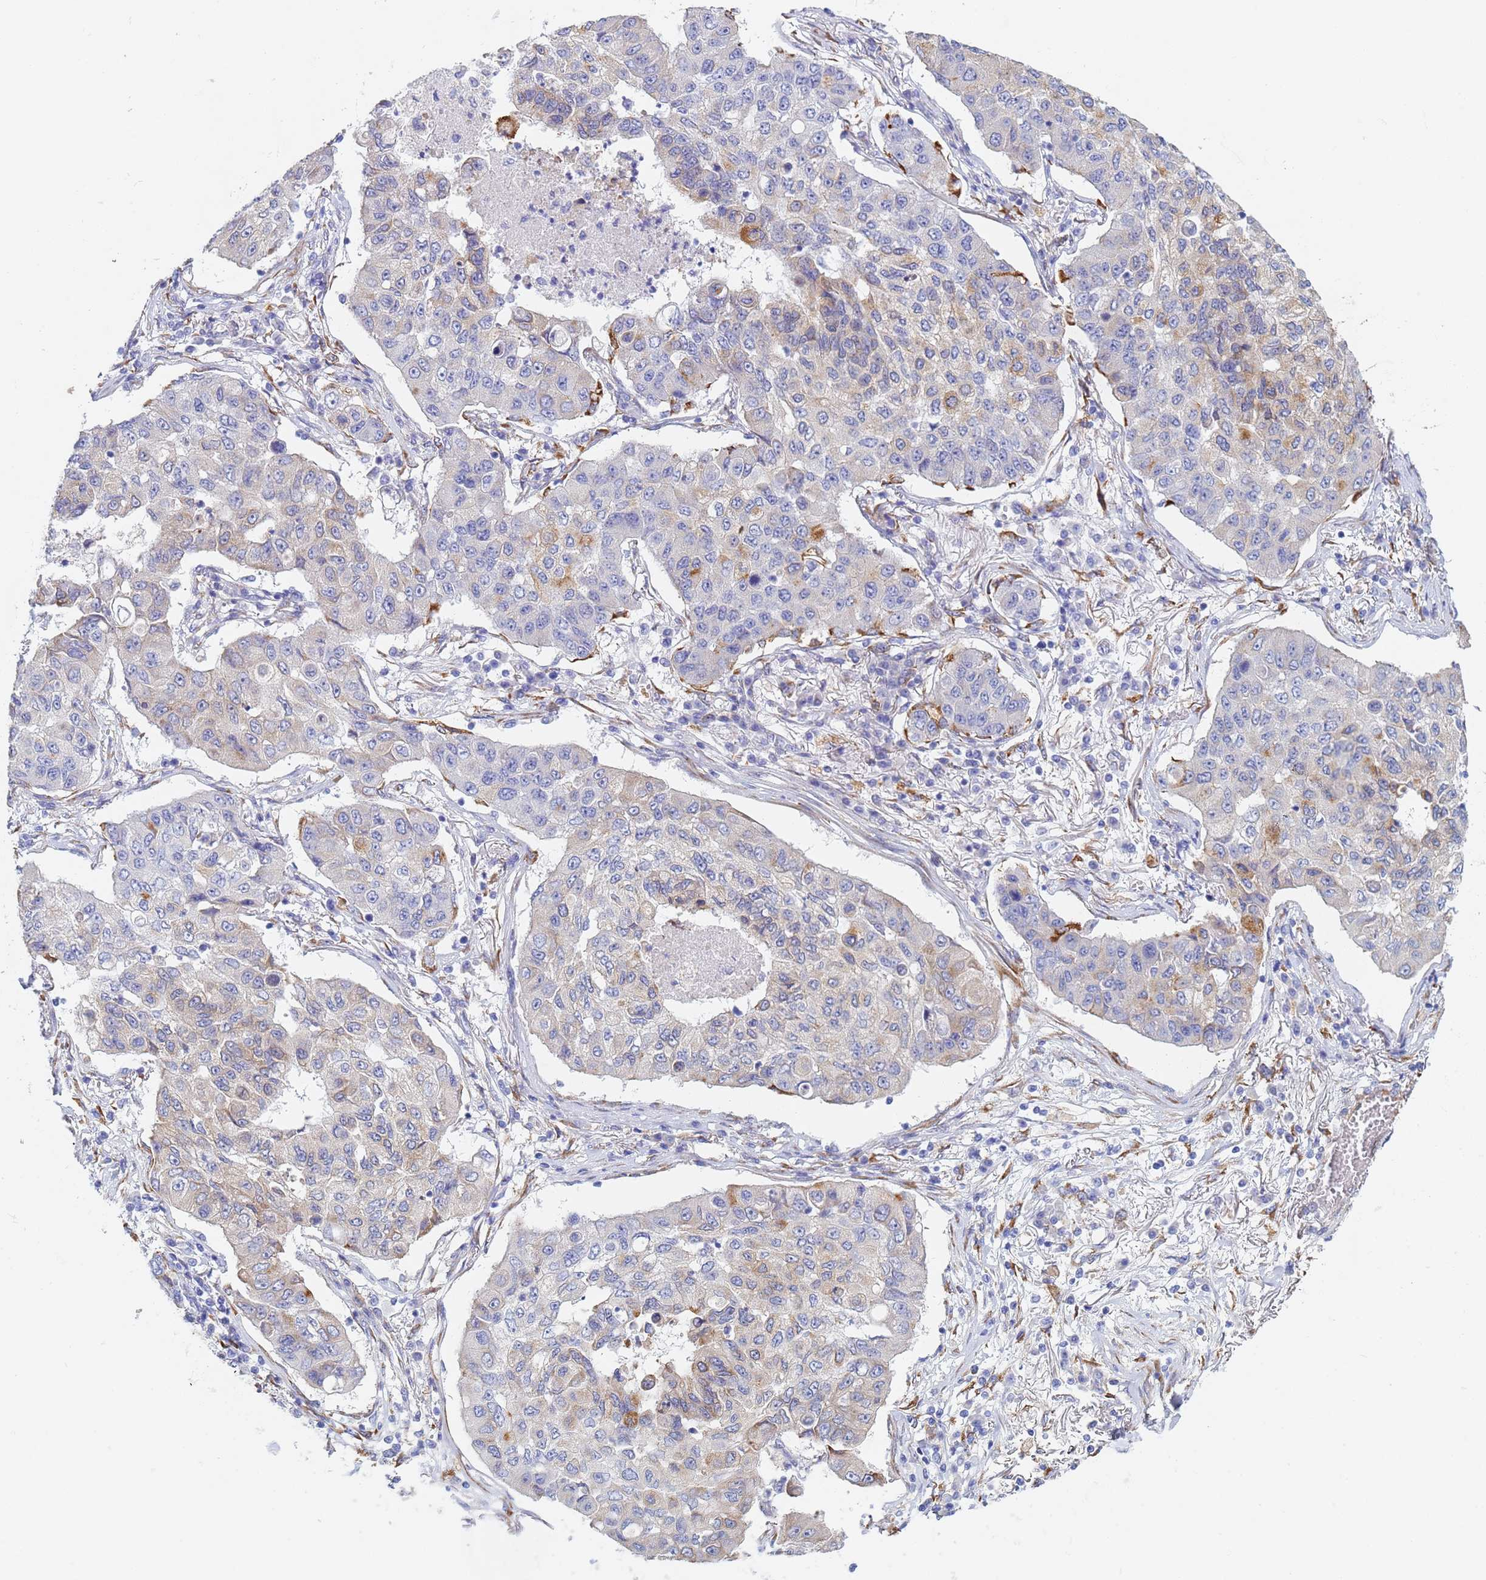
{"staining": {"intensity": "weak", "quantity": "<25%", "location": "cytoplasmic/membranous"}, "tissue": "lung cancer", "cell_type": "Tumor cells", "image_type": "cancer", "snomed": [{"axis": "morphology", "description": "Squamous cell carcinoma, NOS"}, {"axis": "topography", "description": "Lung"}], "caption": "This histopathology image is of squamous cell carcinoma (lung) stained with IHC to label a protein in brown with the nuclei are counter-stained blue. There is no positivity in tumor cells. (Brightfield microscopy of DAB immunohistochemistry at high magnification).", "gene": "GDAP2", "patient": {"sex": "male", "age": 74}}